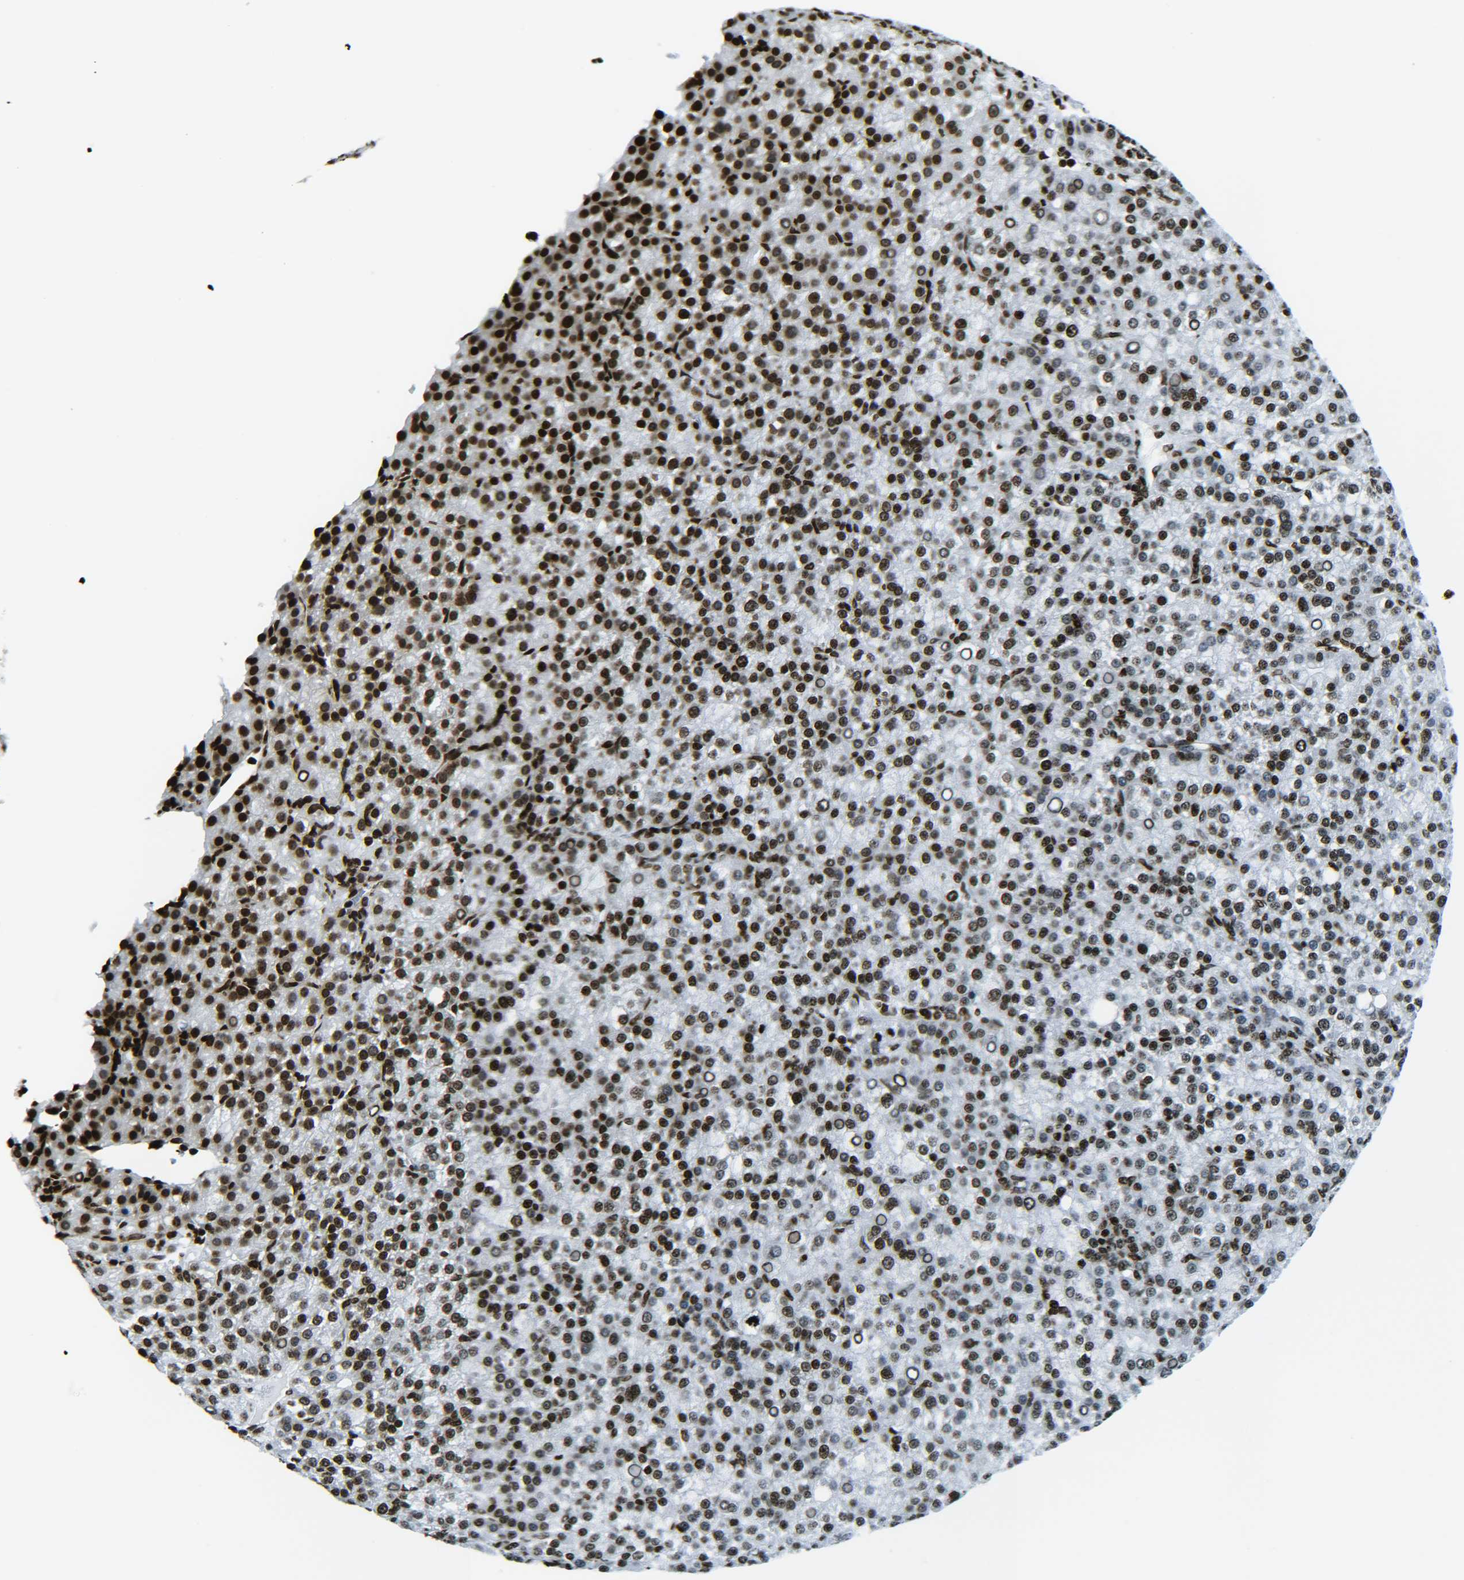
{"staining": {"intensity": "strong", "quantity": ">75%", "location": "nuclear"}, "tissue": "liver cancer", "cell_type": "Tumor cells", "image_type": "cancer", "snomed": [{"axis": "morphology", "description": "Carcinoma, Hepatocellular, NOS"}, {"axis": "topography", "description": "Liver"}], "caption": "Liver cancer (hepatocellular carcinoma) stained with DAB (3,3'-diaminobenzidine) IHC exhibits high levels of strong nuclear staining in about >75% of tumor cells. The staining was performed using DAB (3,3'-diaminobenzidine) to visualize the protein expression in brown, while the nuclei were stained in blue with hematoxylin (Magnification: 20x).", "gene": "H2AX", "patient": {"sex": "female", "age": 58}}